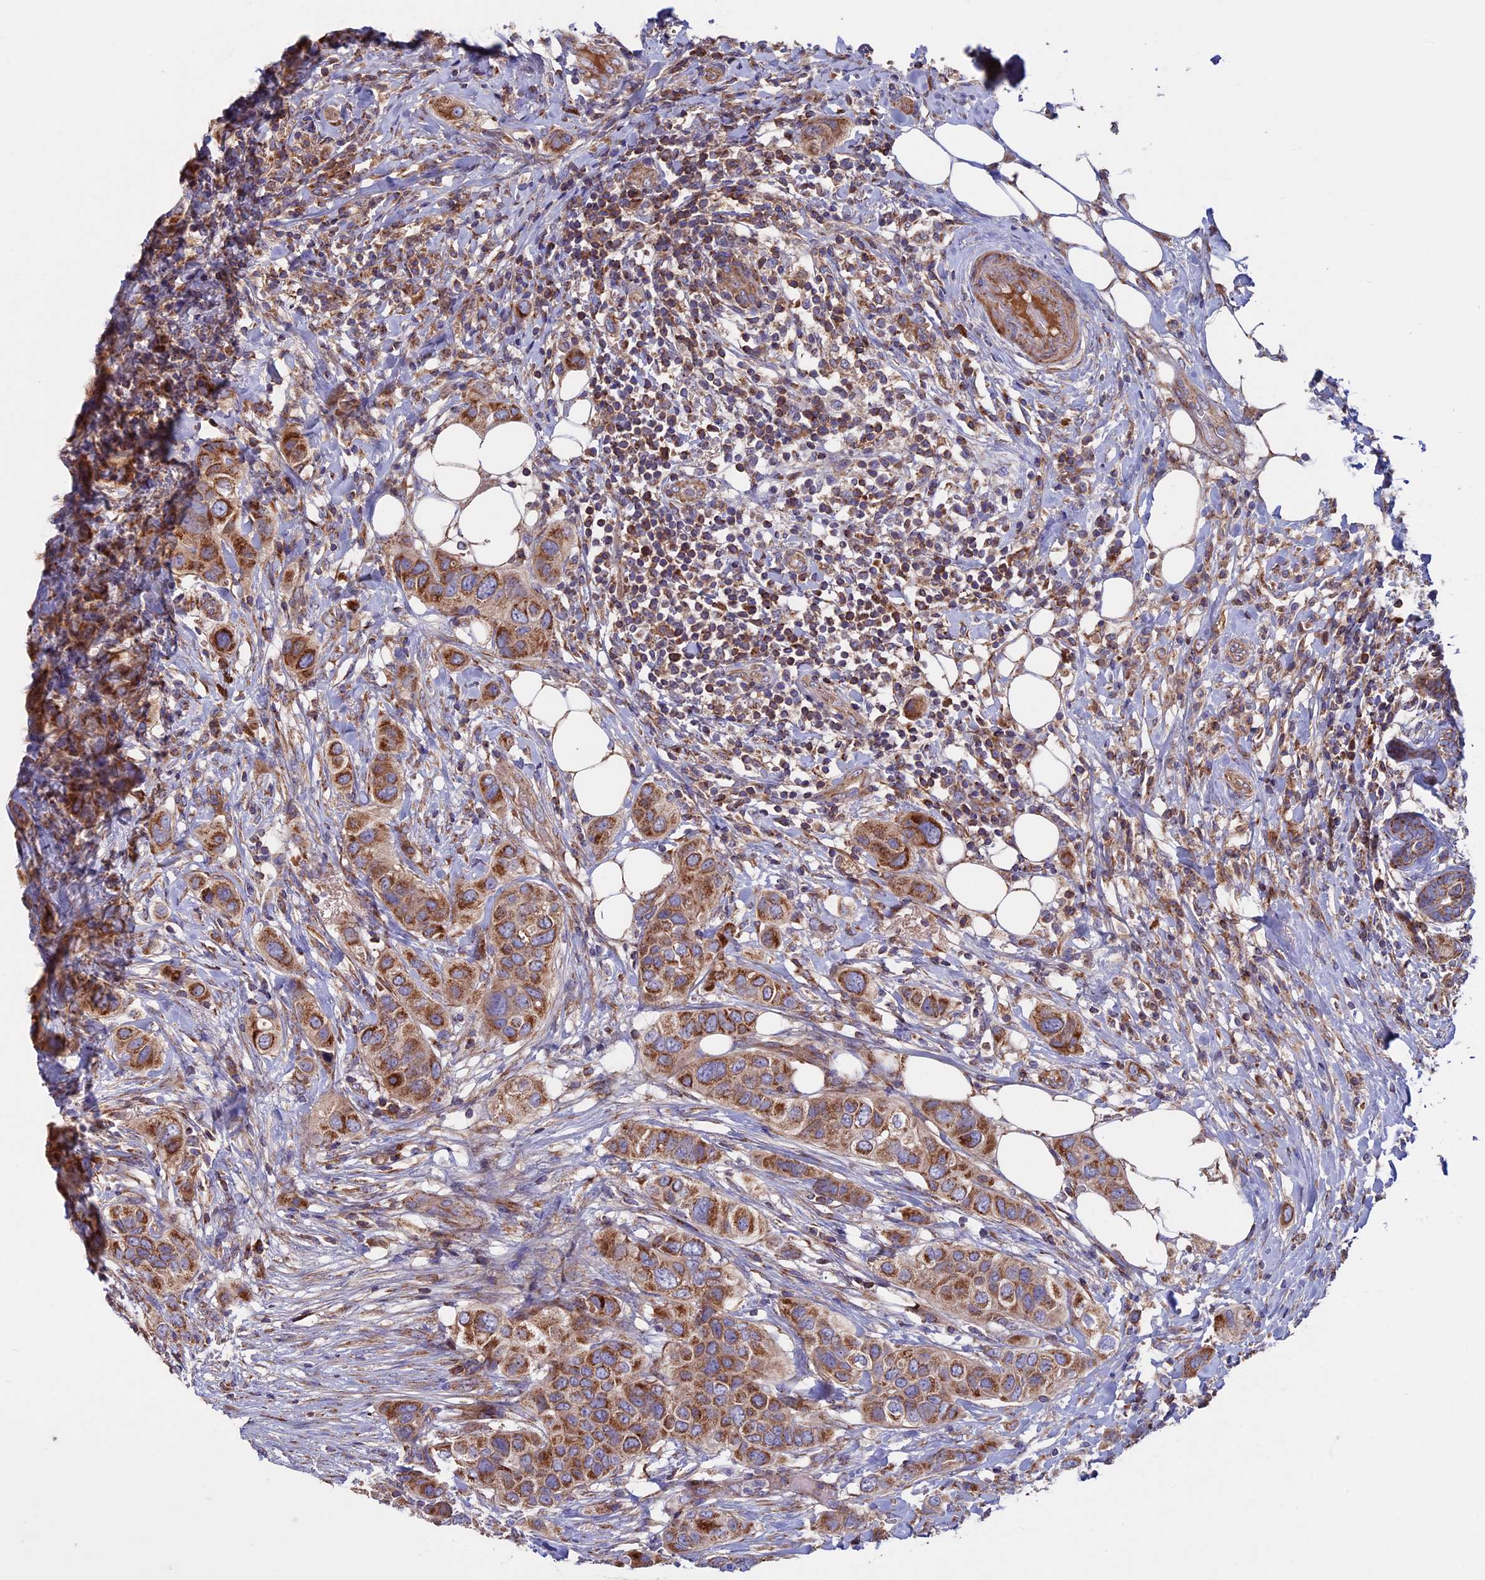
{"staining": {"intensity": "strong", "quantity": ">75%", "location": "cytoplasmic/membranous"}, "tissue": "breast cancer", "cell_type": "Tumor cells", "image_type": "cancer", "snomed": [{"axis": "morphology", "description": "Lobular carcinoma"}, {"axis": "topography", "description": "Breast"}], "caption": "Protein staining by immunohistochemistry (IHC) demonstrates strong cytoplasmic/membranous expression in about >75% of tumor cells in lobular carcinoma (breast). Ihc stains the protein in brown and the nuclei are stained blue.", "gene": "SLC15A5", "patient": {"sex": "female", "age": 51}}